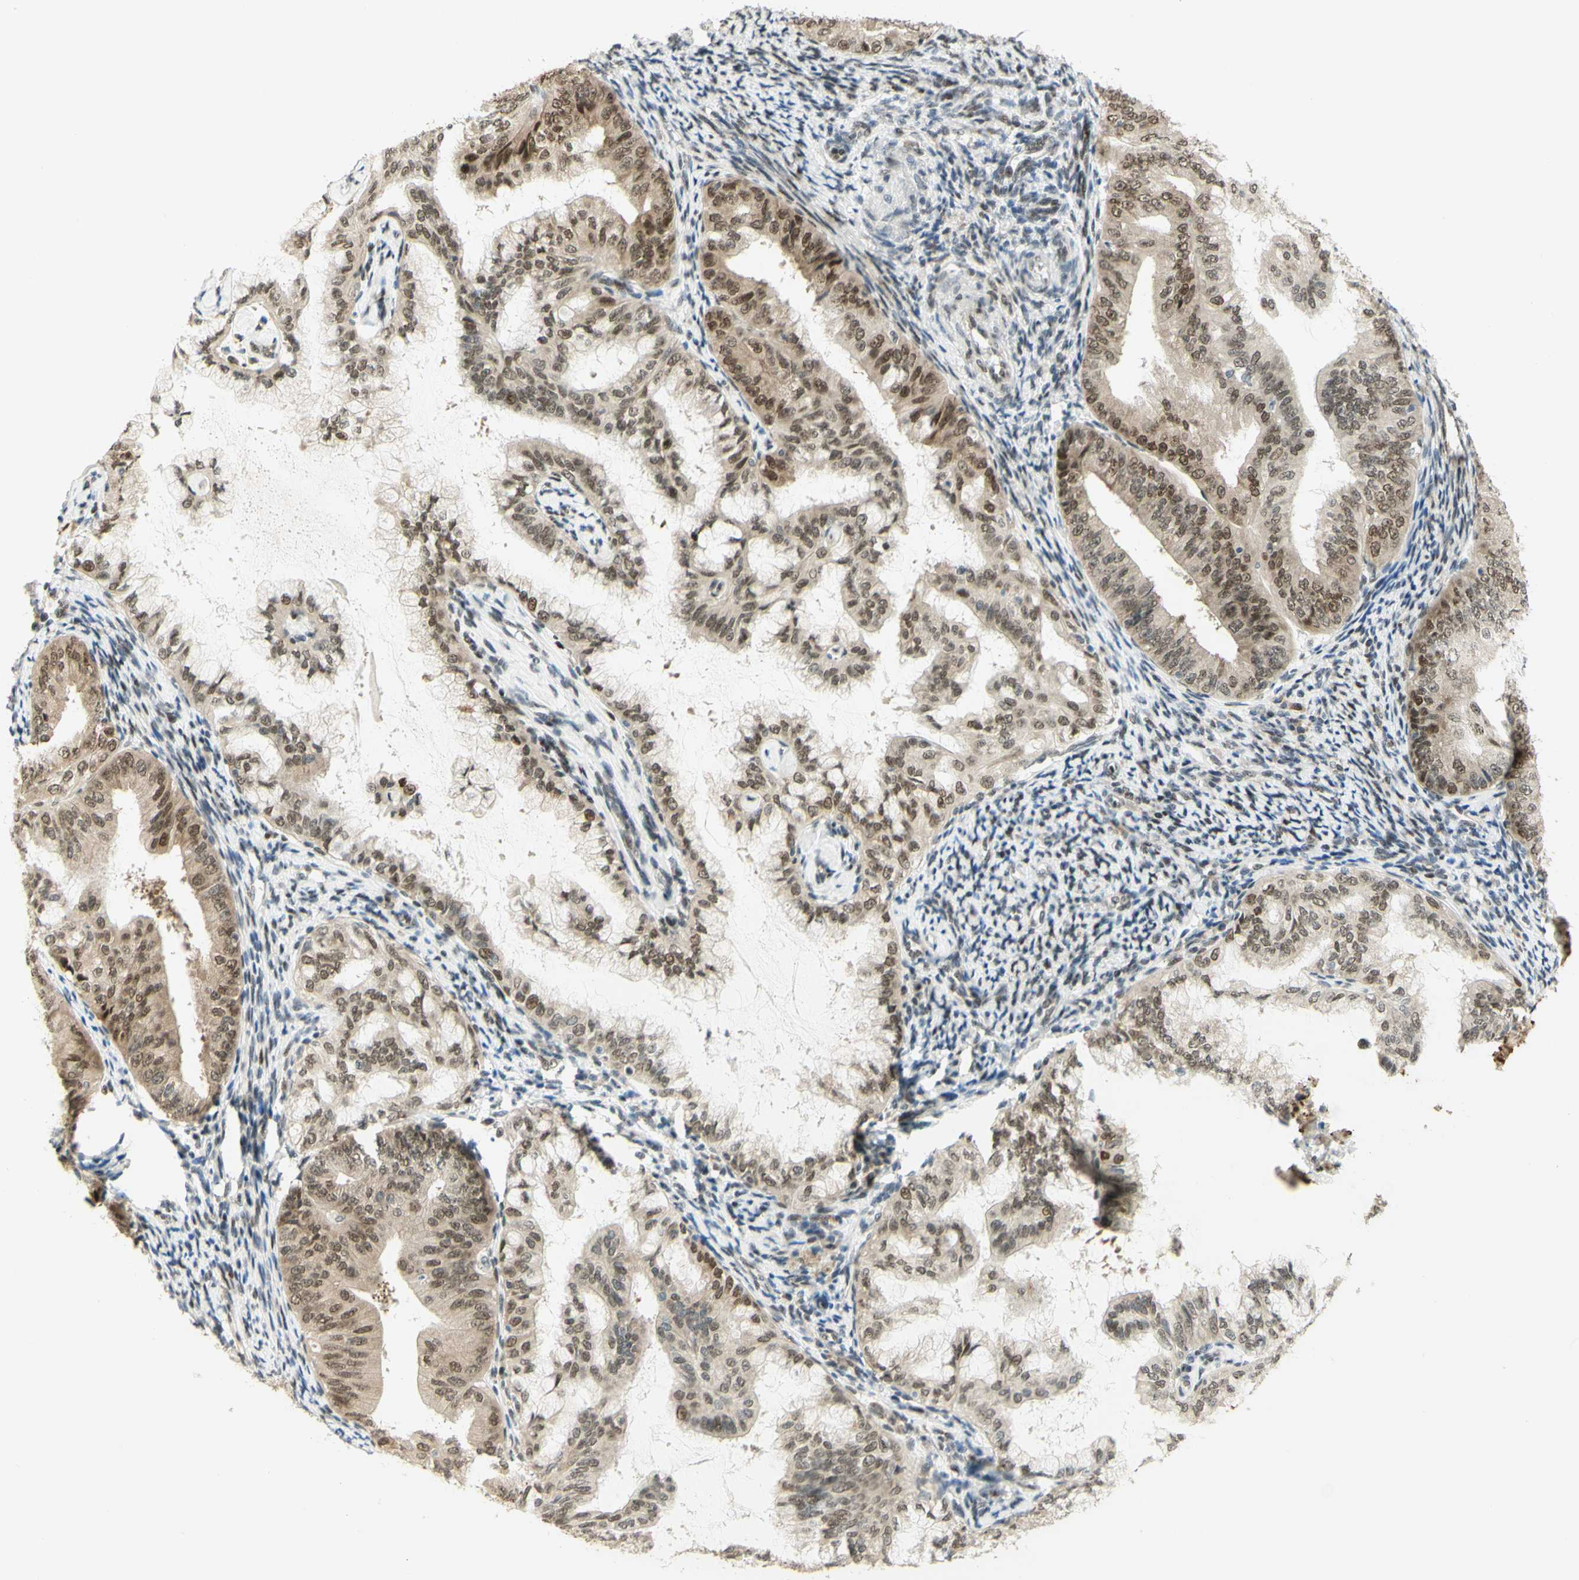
{"staining": {"intensity": "moderate", "quantity": ">75%", "location": "nuclear"}, "tissue": "endometrial cancer", "cell_type": "Tumor cells", "image_type": "cancer", "snomed": [{"axis": "morphology", "description": "Adenocarcinoma, NOS"}, {"axis": "topography", "description": "Endometrium"}], "caption": "Immunohistochemistry staining of adenocarcinoma (endometrial), which exhibits medium levels of moderate nuclear positivity in about >75% of tumor cells indicating moderate nuclear protein positivity. The staining was performed using DAB (brown) for protein detection and nuclei were counterstained in hematoxylin (blue).", "gene": "DDX1", "patient": {"sex": "female", "age": 63}}